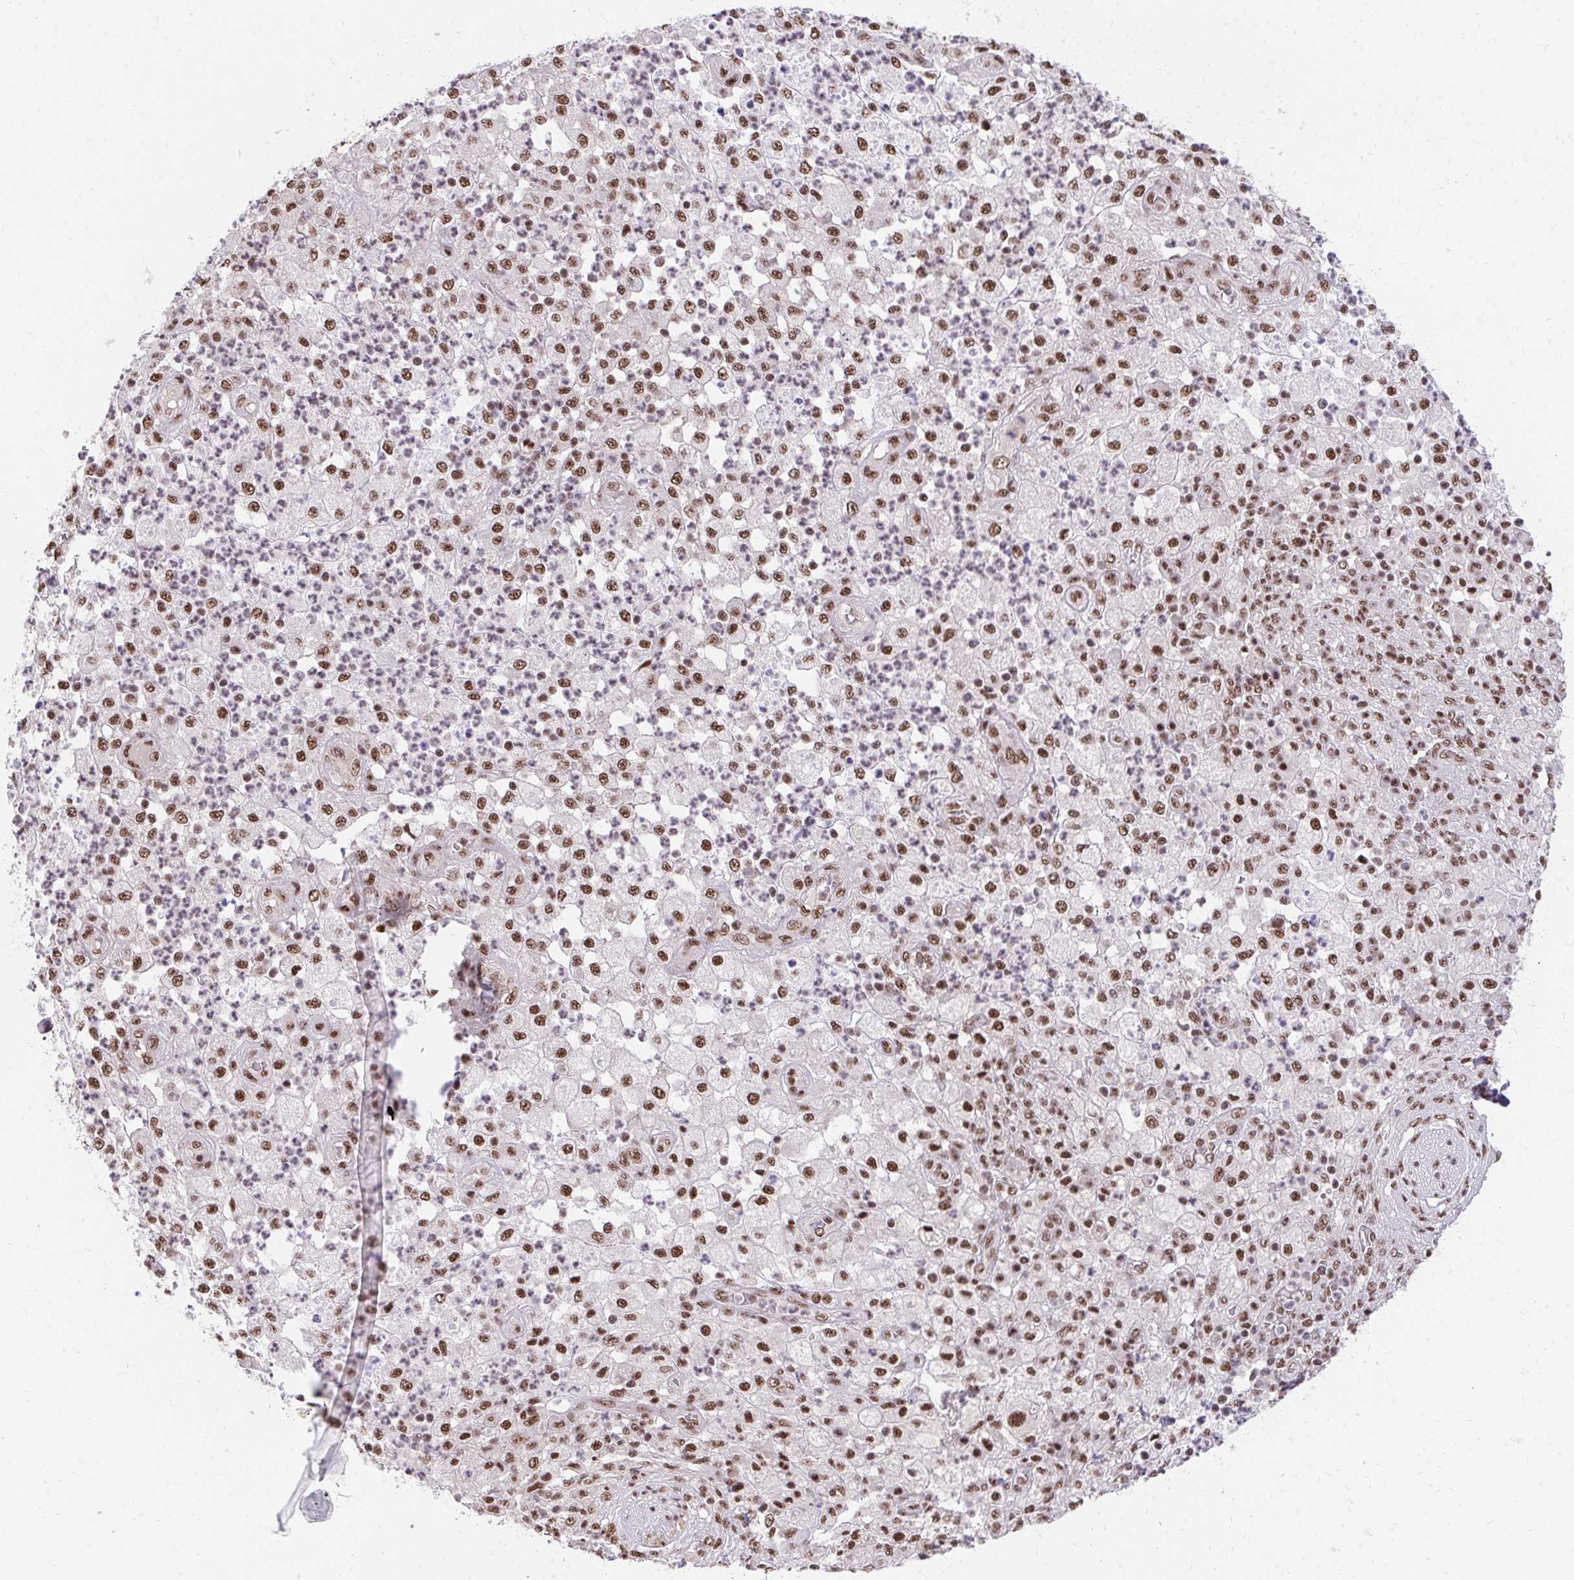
{"staining": {"intensity": "moderate", "quantity": ">75%", "location": "nuclear"}, "tissue": "pancreatic cancer", "cell_type": "Tumor cells", "image_type": "cancer", "snomed": [{"axis": "morphology", "description": "Adenocarcinoma, NOS"}, {"axis": "topography", "description": "Pancreas"}], "caption": "The immunohistochemical stain highlights moderate nuclear staining in tumor cells of pancreatic cancer (adenocarcinoma) tissue. The protein of interest is stained brown, and the nuclei are stained in blue (DAB IHC with brightfield microscopy, high magnification).", "gene": "SYNE4", "patient": {"sex": "female", "age": 72}}